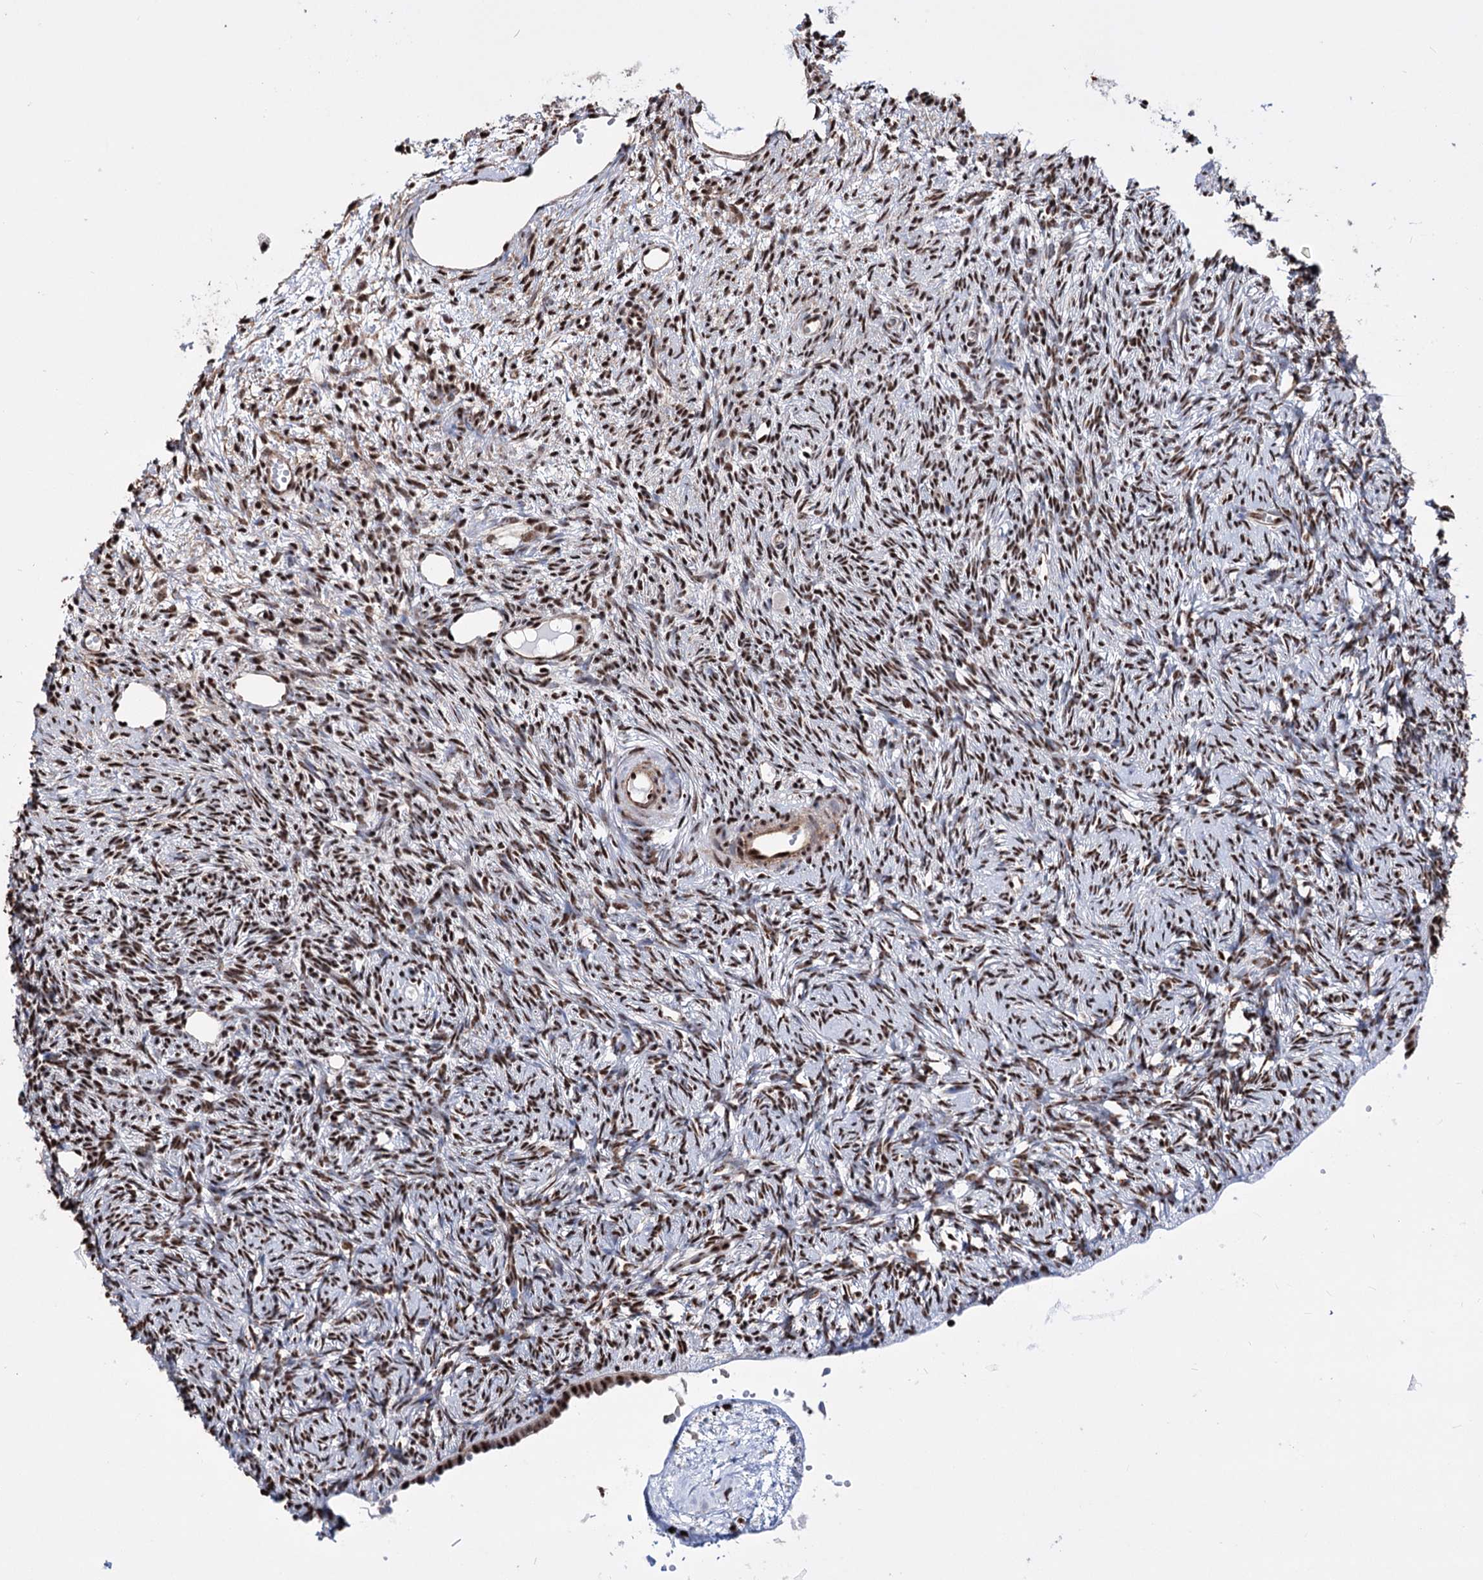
{"staining": {"intensity": "moderate", "quantity": "25%-75%", "location": "nuclear"}, "tissue": "ovary", "cell_type": "Ovarian stroma cells", "image_type": "normal", "snomed": [{"axis": "morphology", "description": "Normal tissue, NOS"}, {"axis": "topography", "description": "Ovary"}], "caption": "Ovary stained for a protein reveals moderate nuclear positivity in ovarian stroma cells.", "gene": "CHMP7", "patient": {"sex": "female", "age": 51}}